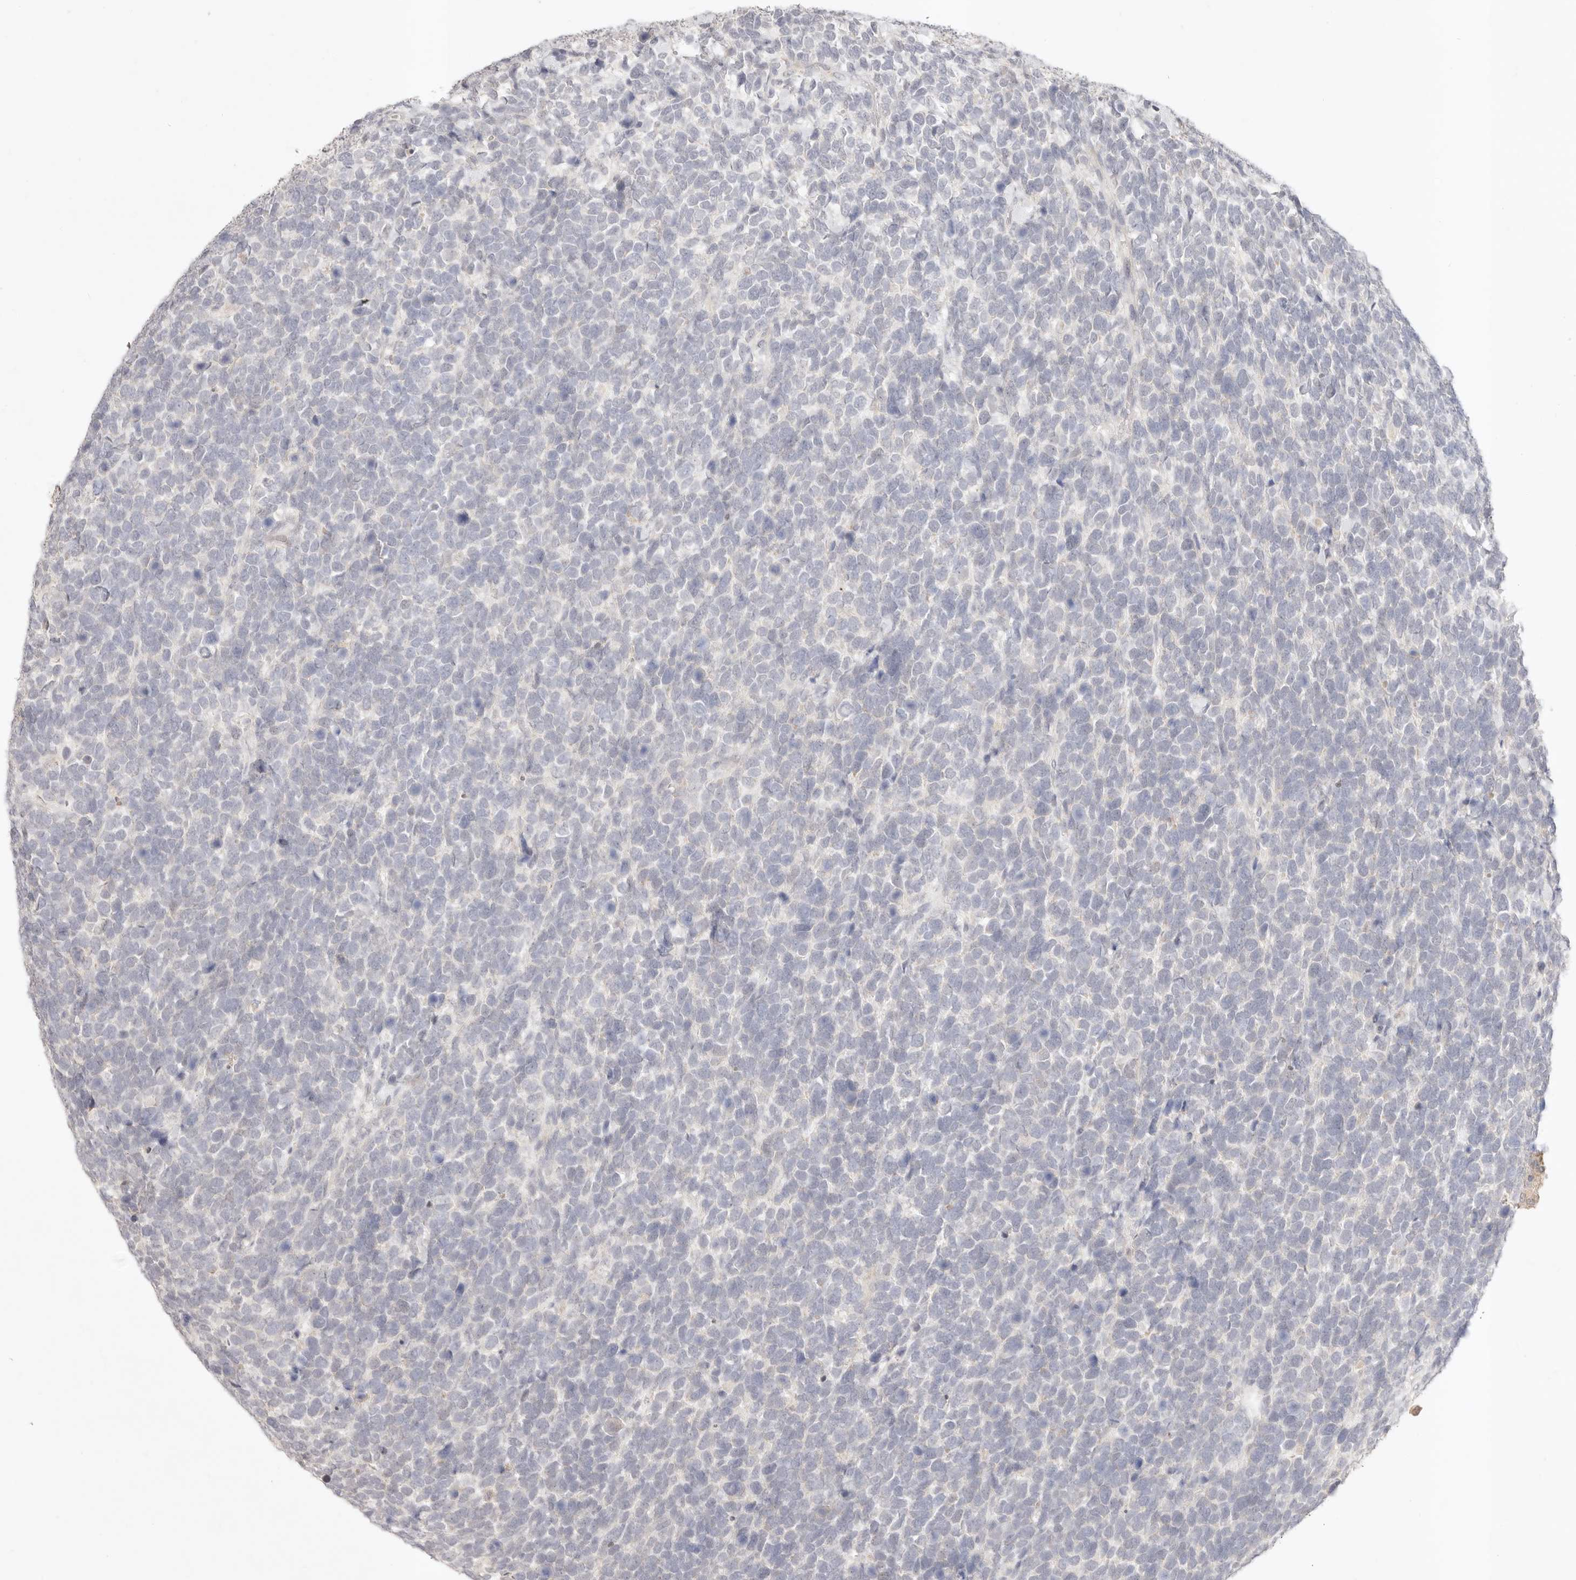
{"staining": {"intensity": "negative", "quantity": "none", "location": "none"}, "tissue": "urothelial cancer", "cell_type": "Tumor cells", "image_type": "cancer", "snomed": [{"axis": "morphology", "description": "Urothelial carcinoma, High grade"}, {"axis": "topography", "description": "Urinary bladder"}], "caption": "The histopathology image exhibits no staining of tumor cells in urothelial cancer.", "gene": "GPR156", "patient": {"sex": "female", "age": 80}}